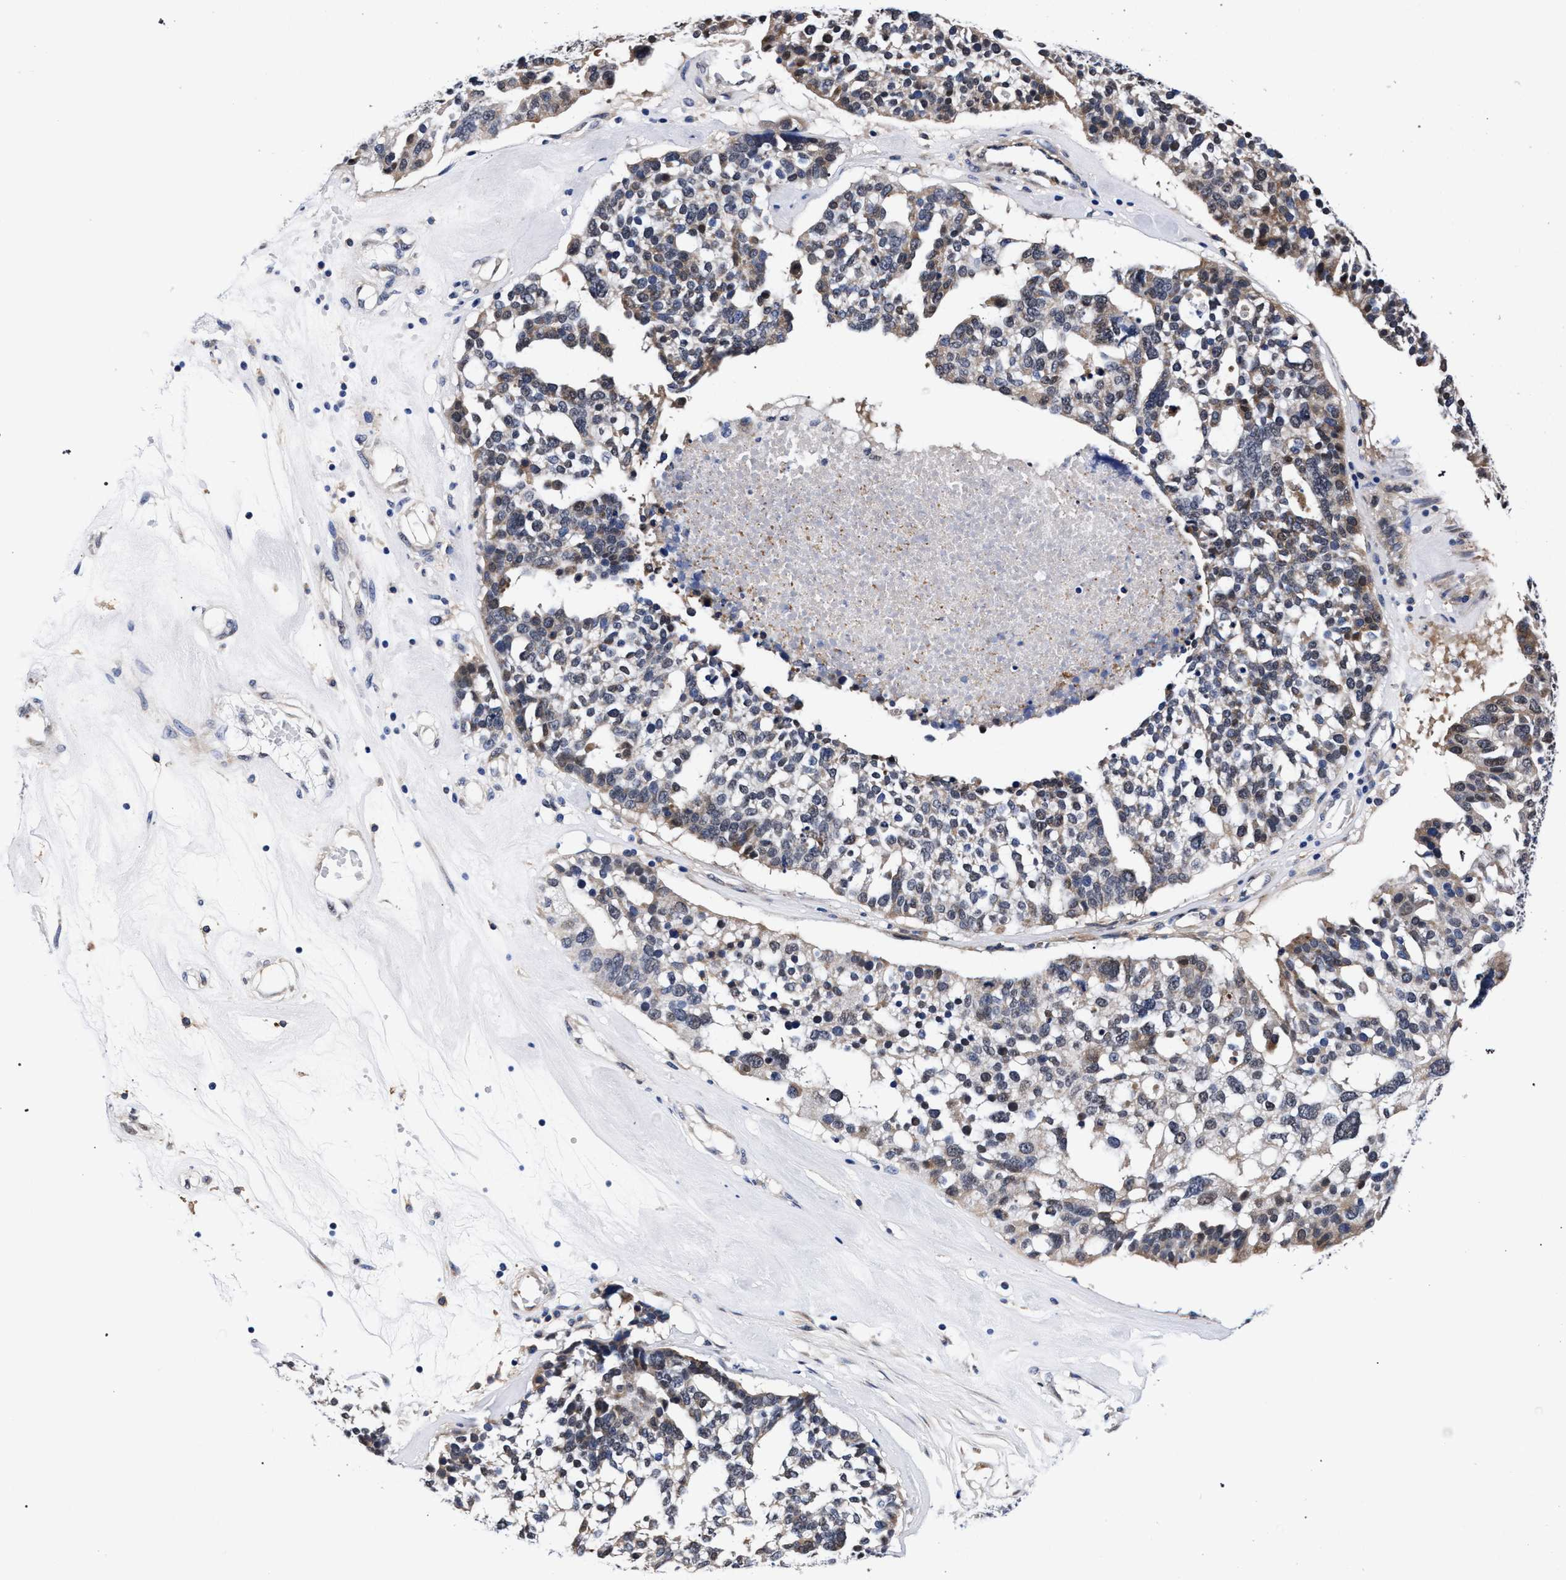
{"staining": {"intensity": "weak", "quantity": "25%-75%", "location": "cytoplasmic/membranous"}, "tissue": "ovarian cancer", "cell_type": "Tumor cells", "image_type": "cancer", "snomed": [{"axis": "morphology", "description": "Cystadenocarcinoma, serous, NOS"}, {"axis": "topography", "description": "Ovary"}], "caption": "Human serous cystadenocarcinoma (ovarian) stained with a protein marker displays weak staining in tumor cells.", "gene": "ZNF462", "patient": {"sex": "female", "age": 59}}